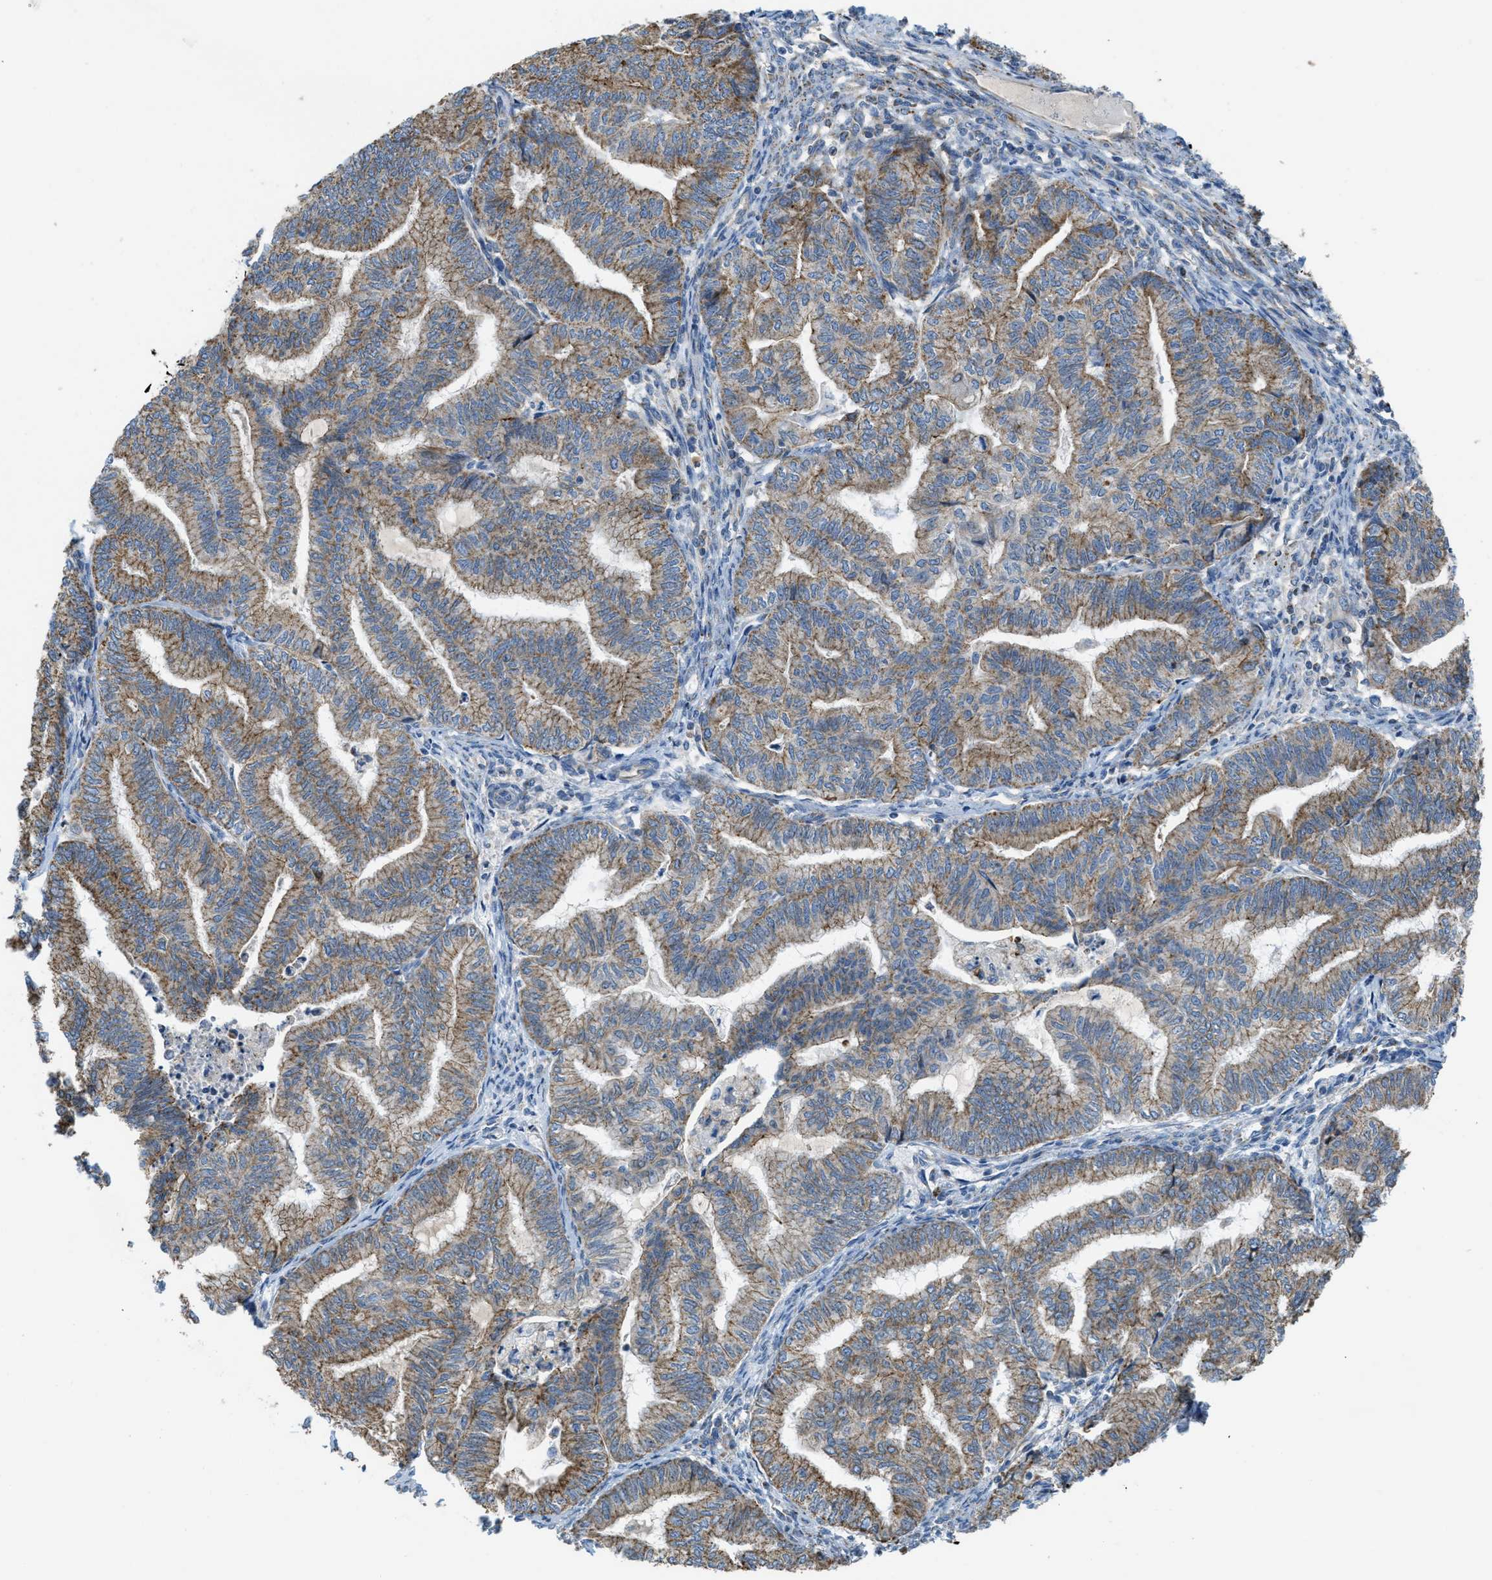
{"staining": {"intensity": "strong", "quantity": ">75%", "location": "cytoplasmic/membranous"}, "tissue": "endometrial cancer", "cell_type": "Tumor cells", "image_type": "cancer", "snomed": [{"axis": "morphology", "description": "Adenocarcinoma, NOS"}, {"axis": "topography", "description": "Endometrium"}], "caption": "The immunohistochemical stain highlights strong cytoplasmic/membranous positivity in tumor cells of endometrial adenocarcinoma tissue. (DAB IHC with brightfield microscopy, high magnification).", "gene": "BTN3A1", "patient": {"sex": "female", "age": 79}}